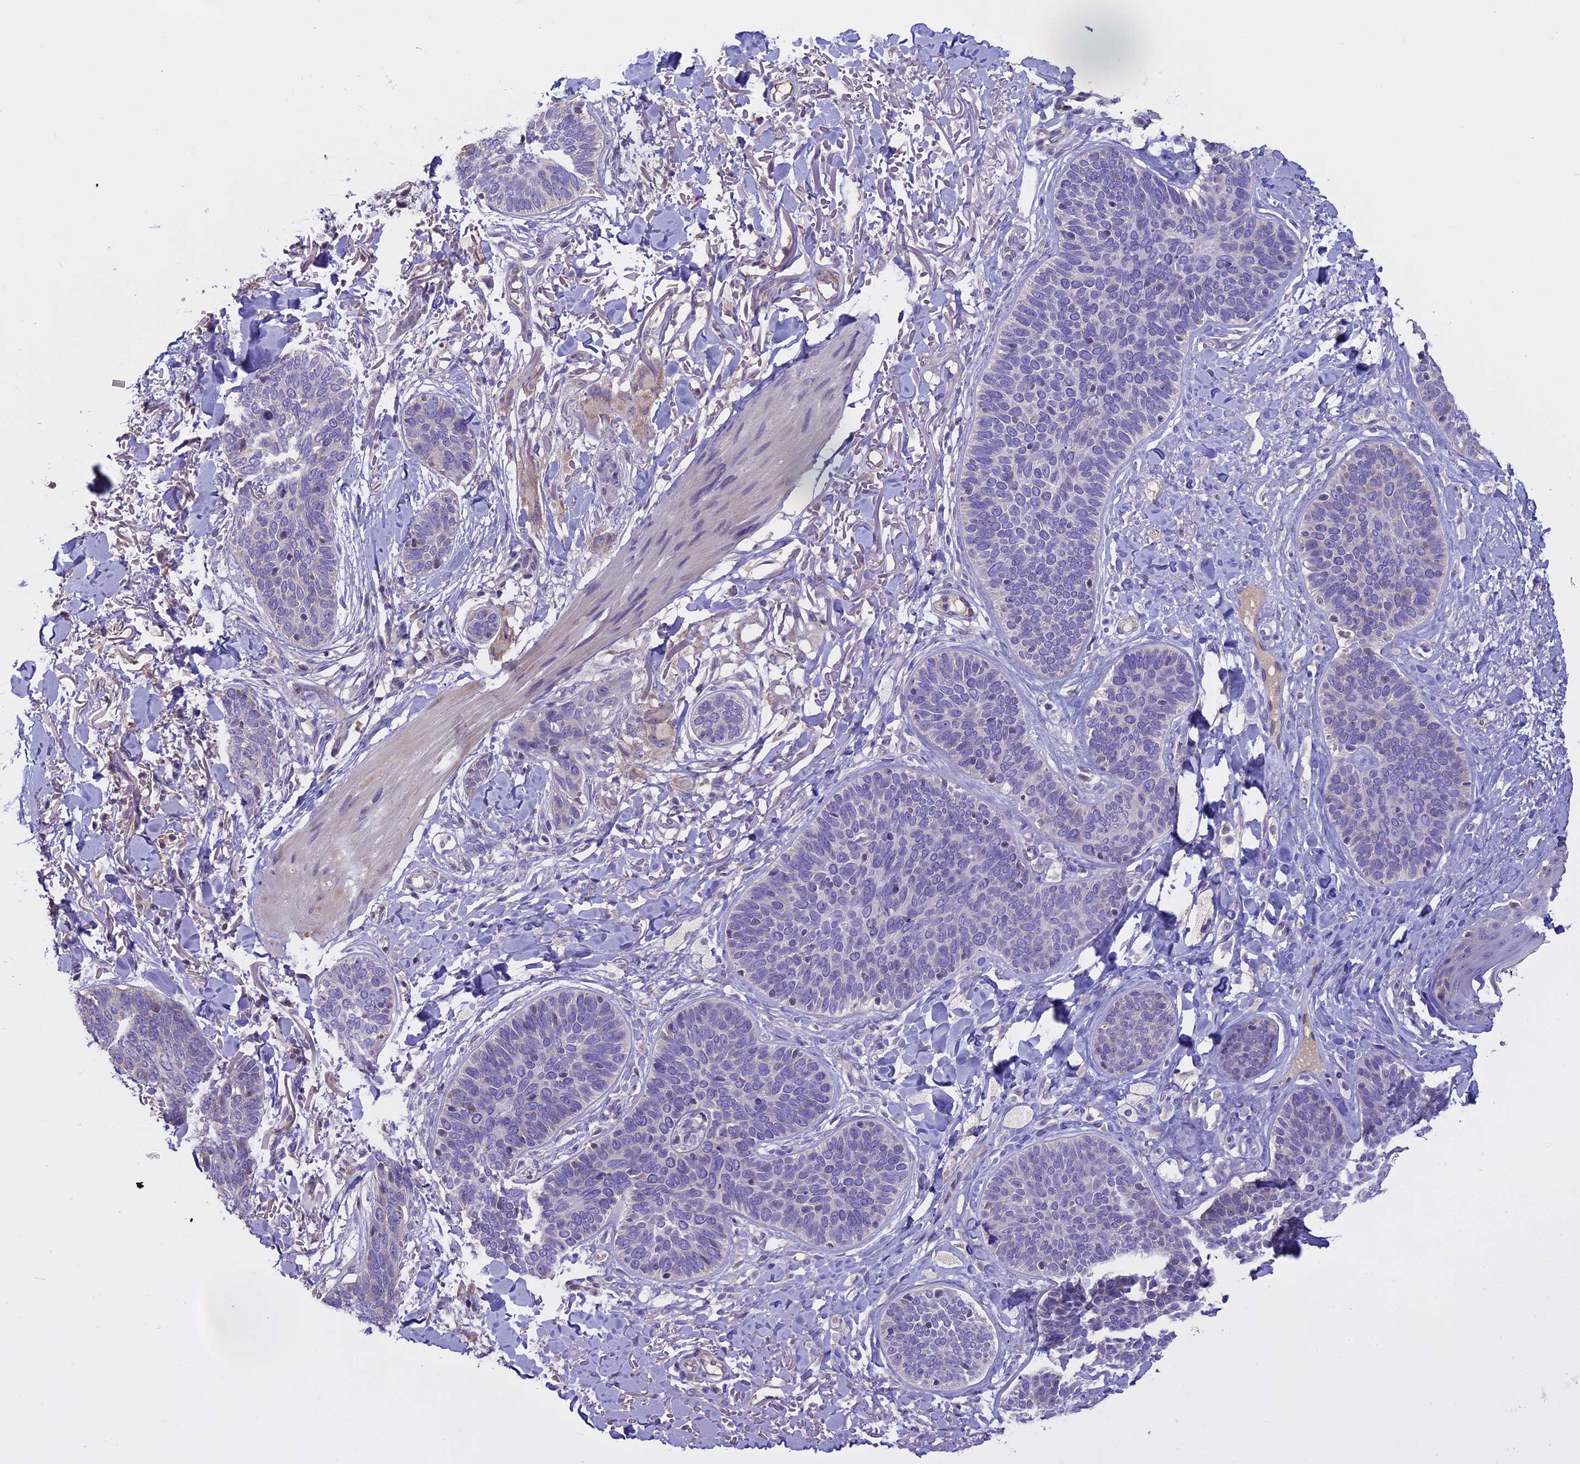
{"staining": {"intensity": "negative", "quantity": "none", "location": "none"}, "tissue": "skin cancer", "cell_type": "Tumor cells", "image_type": "cancer", "snomed": [{"axis": "morphology", "description": "Basal cell carcinoma"}, {"axis": "topography", "description": "Skin"}], "caption": "Tumor cells show no significant protein positivity in basal cell carcinoma (skin). The staining was performed using DAB (3,3'-diaminobenzidine) to visualize the protein expression in brown, while the nuclei were stained in blue with hematoxylin (Magnification: 20x).", "gene": "WFDC2", "patient": {"sex": "male", "age": 85}}